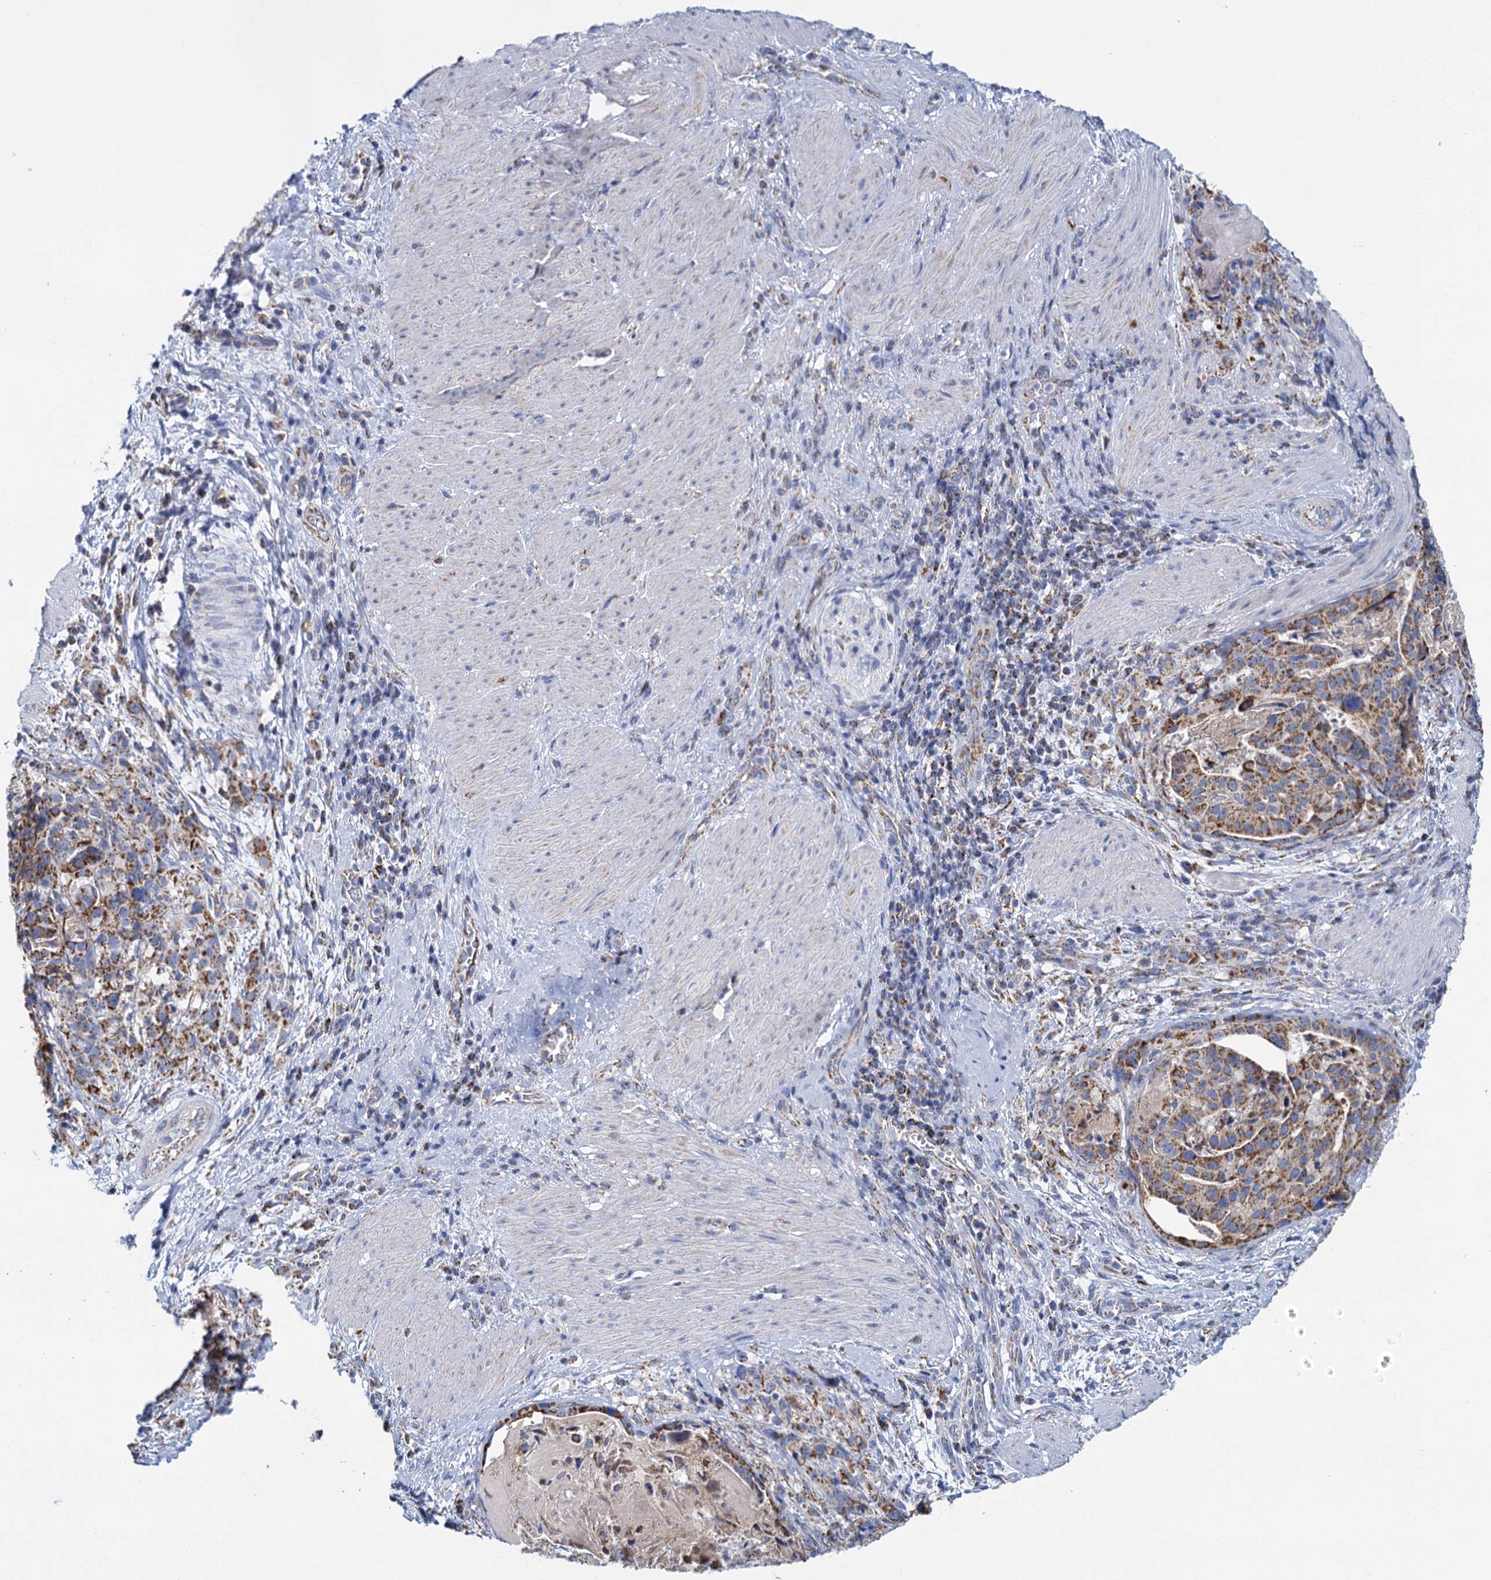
{"staining": {"intensity": "moderate", "quantity": ">75%", "location": "cytoplasmic/membranous"}, "tissue": "stomach cancer", "cell_type": "Tumor cells", "image_type": "cancer", "snomed": [{"axis": "morphology", "description": "Adenocarcinoma, NOS"}, {"axis": "topography", "description": "Stomach"}], "caption": "Stomach cancer (adenocarcinoma) tissue displays moderate cytoplasmic/membranous positivity in approximately >75% of tumor cells, visualized by immunohistochemistry.", "gene": "CCP110", "patient": {"sex": "male", "age": 48}}